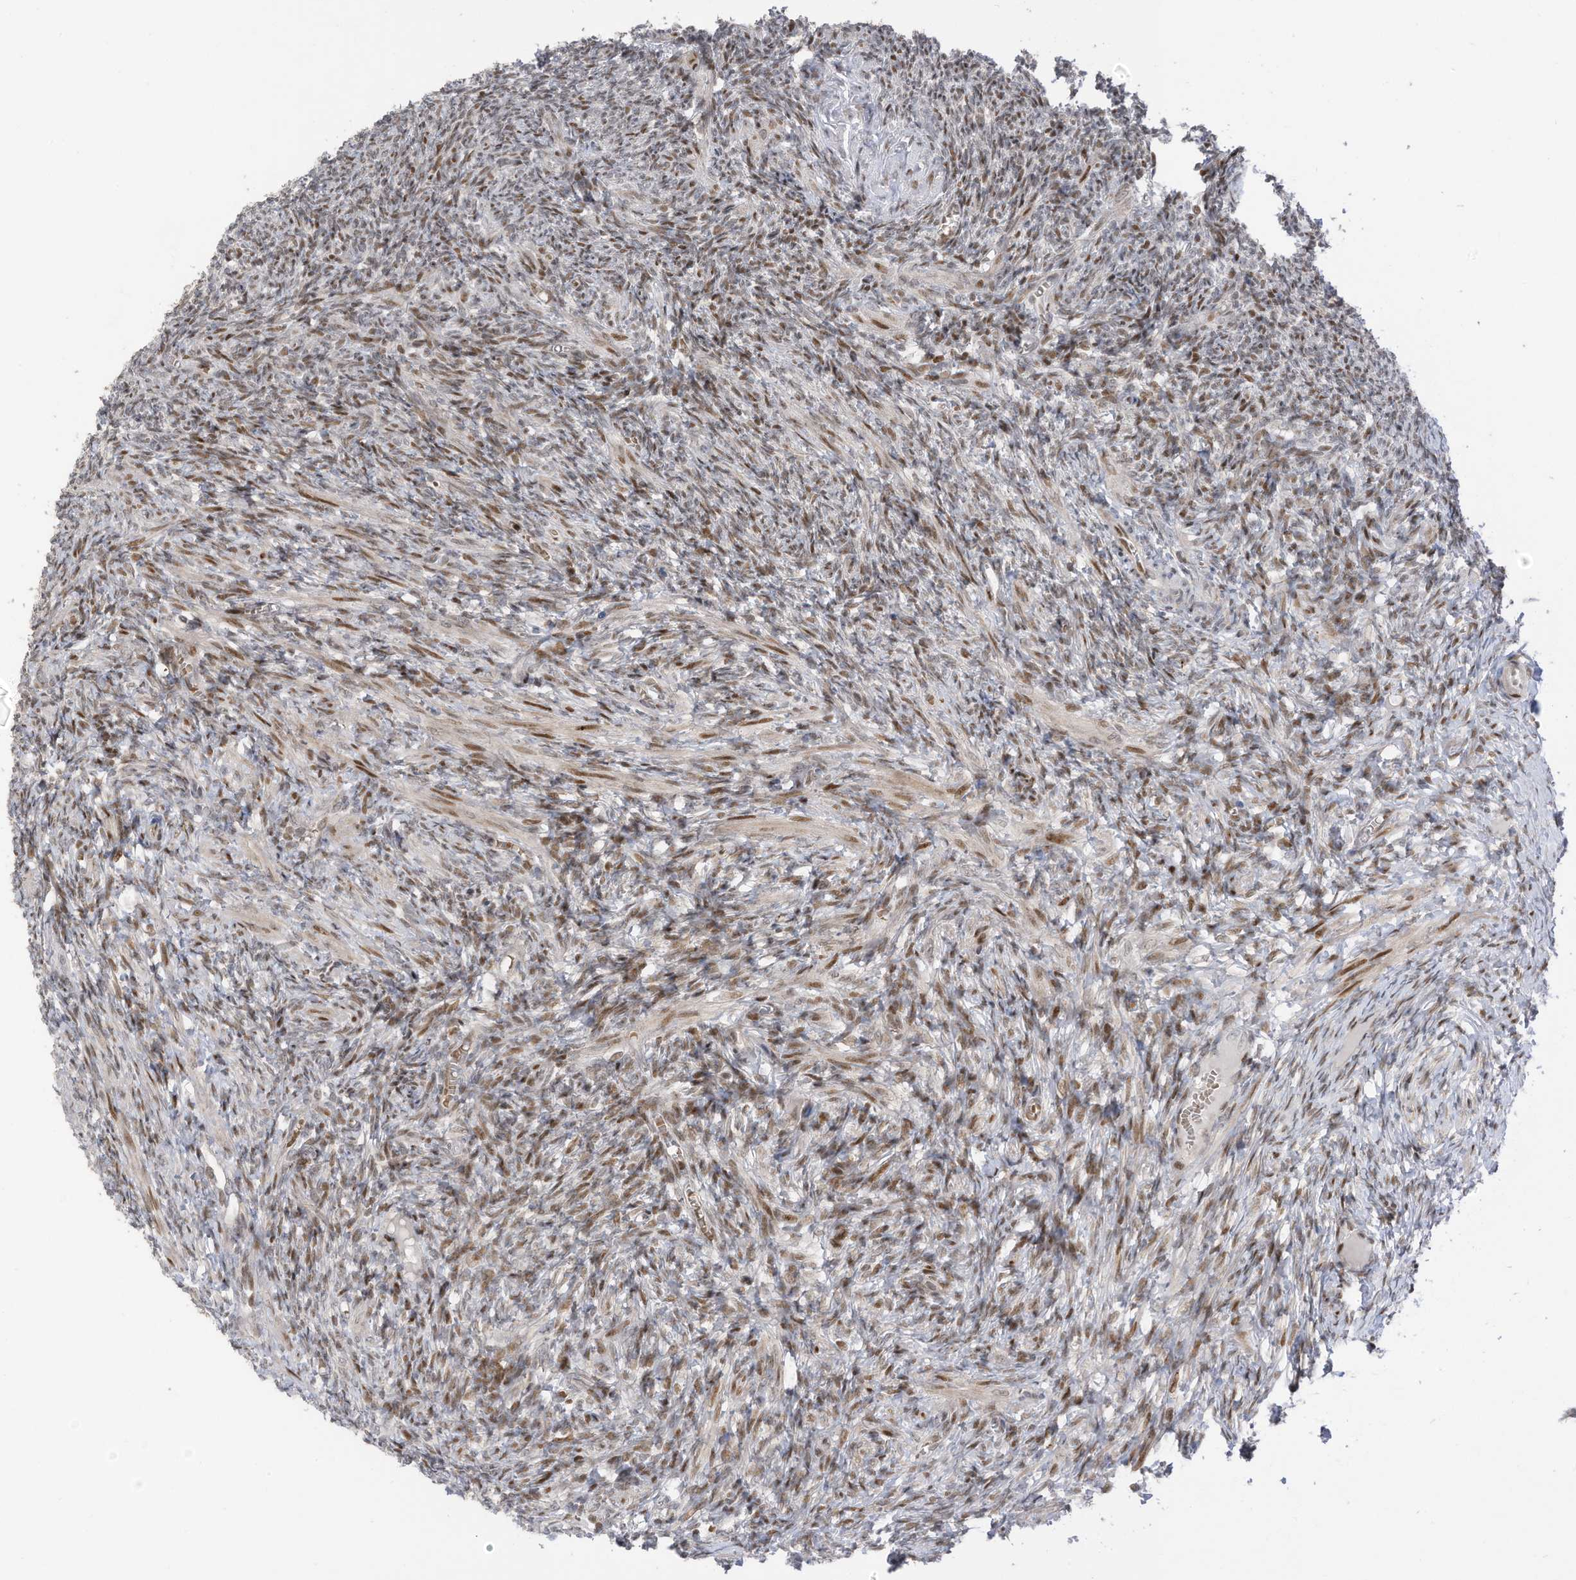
{"staining": {"intensity": "moderate", "quantity": ">75%", "location": "nuclear"}, "tissue": "ovary", "cell_type": "Follicle cells", "image_type": "normal", "snomed": [{"axis": "morphology", "description": "Normal tissue, NOS"}, {"axis": "topography", "description": "Ovary"}], "caption": "About >75% of follicle cells in benign ovary exhibit moderate nuclear protein staining as visualized by brown immunohistochemical staining.", "gene": "ZCWPW2", "patient": {"sex": "female", "age": 27}}